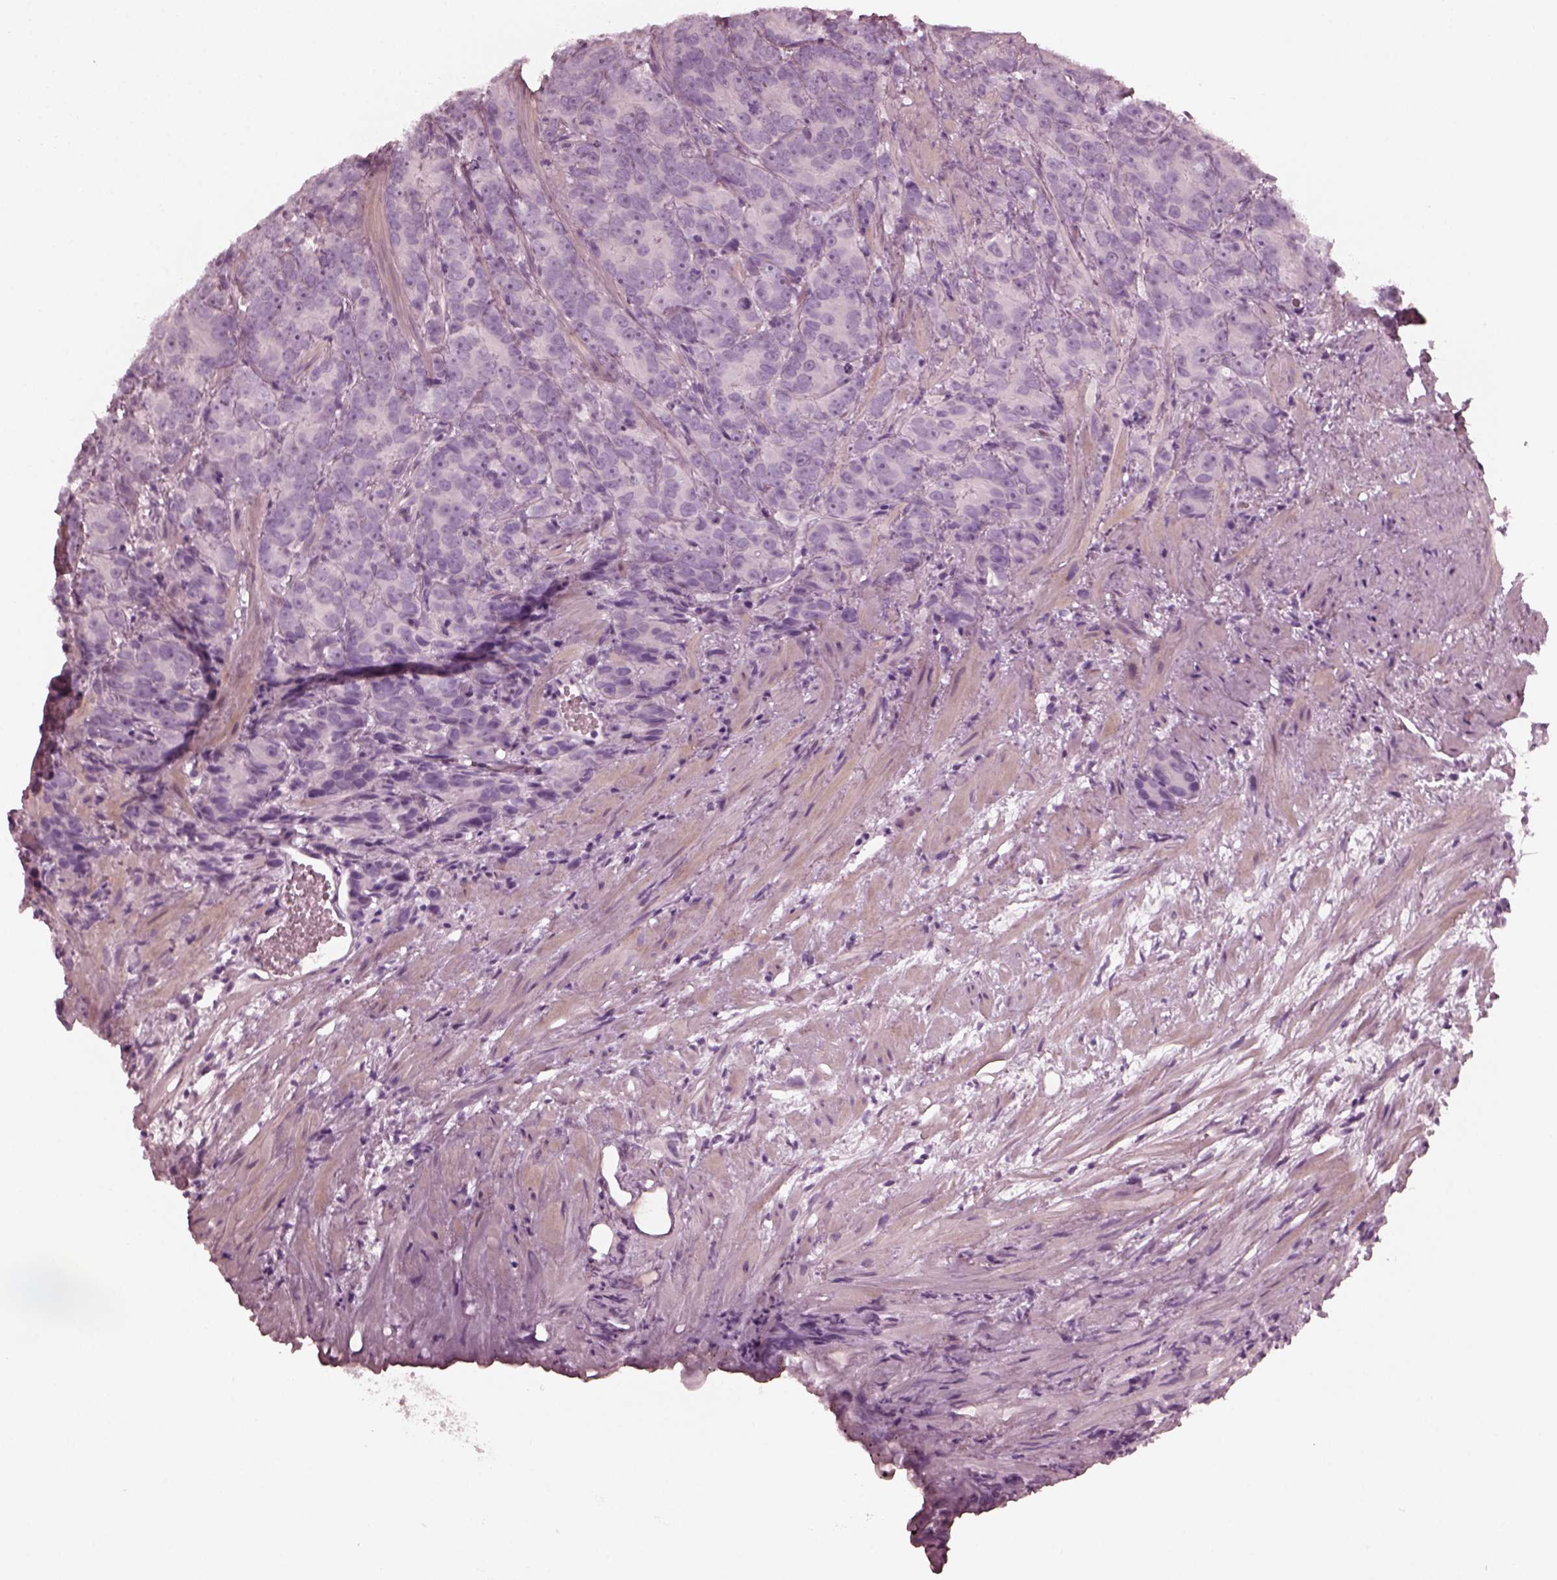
{"staining": {"intensity": "negative", "quantity": "none", "location": "none"}, "tissue": "prostate cancer", "cell_type": "Tumor cells", "image_type": "cancer", "snomed": [{"axis": "morphology", "description": "Adenocarcinoma, High grade"}, {"axis": "topography", "description": "Prostate"}], "caption": "High magnification brightfield microscopy of adenocarcinoma (high-grade) (prostate) stained with DAB (3,3'-diaminobenzidine) (brown) and counterstained with hematoxylin (blue): tumor cells show no significant expression. Nuclei are stained in blue.", "gene": "GRM6", "patient": {"sex": "male", "age": 90}}